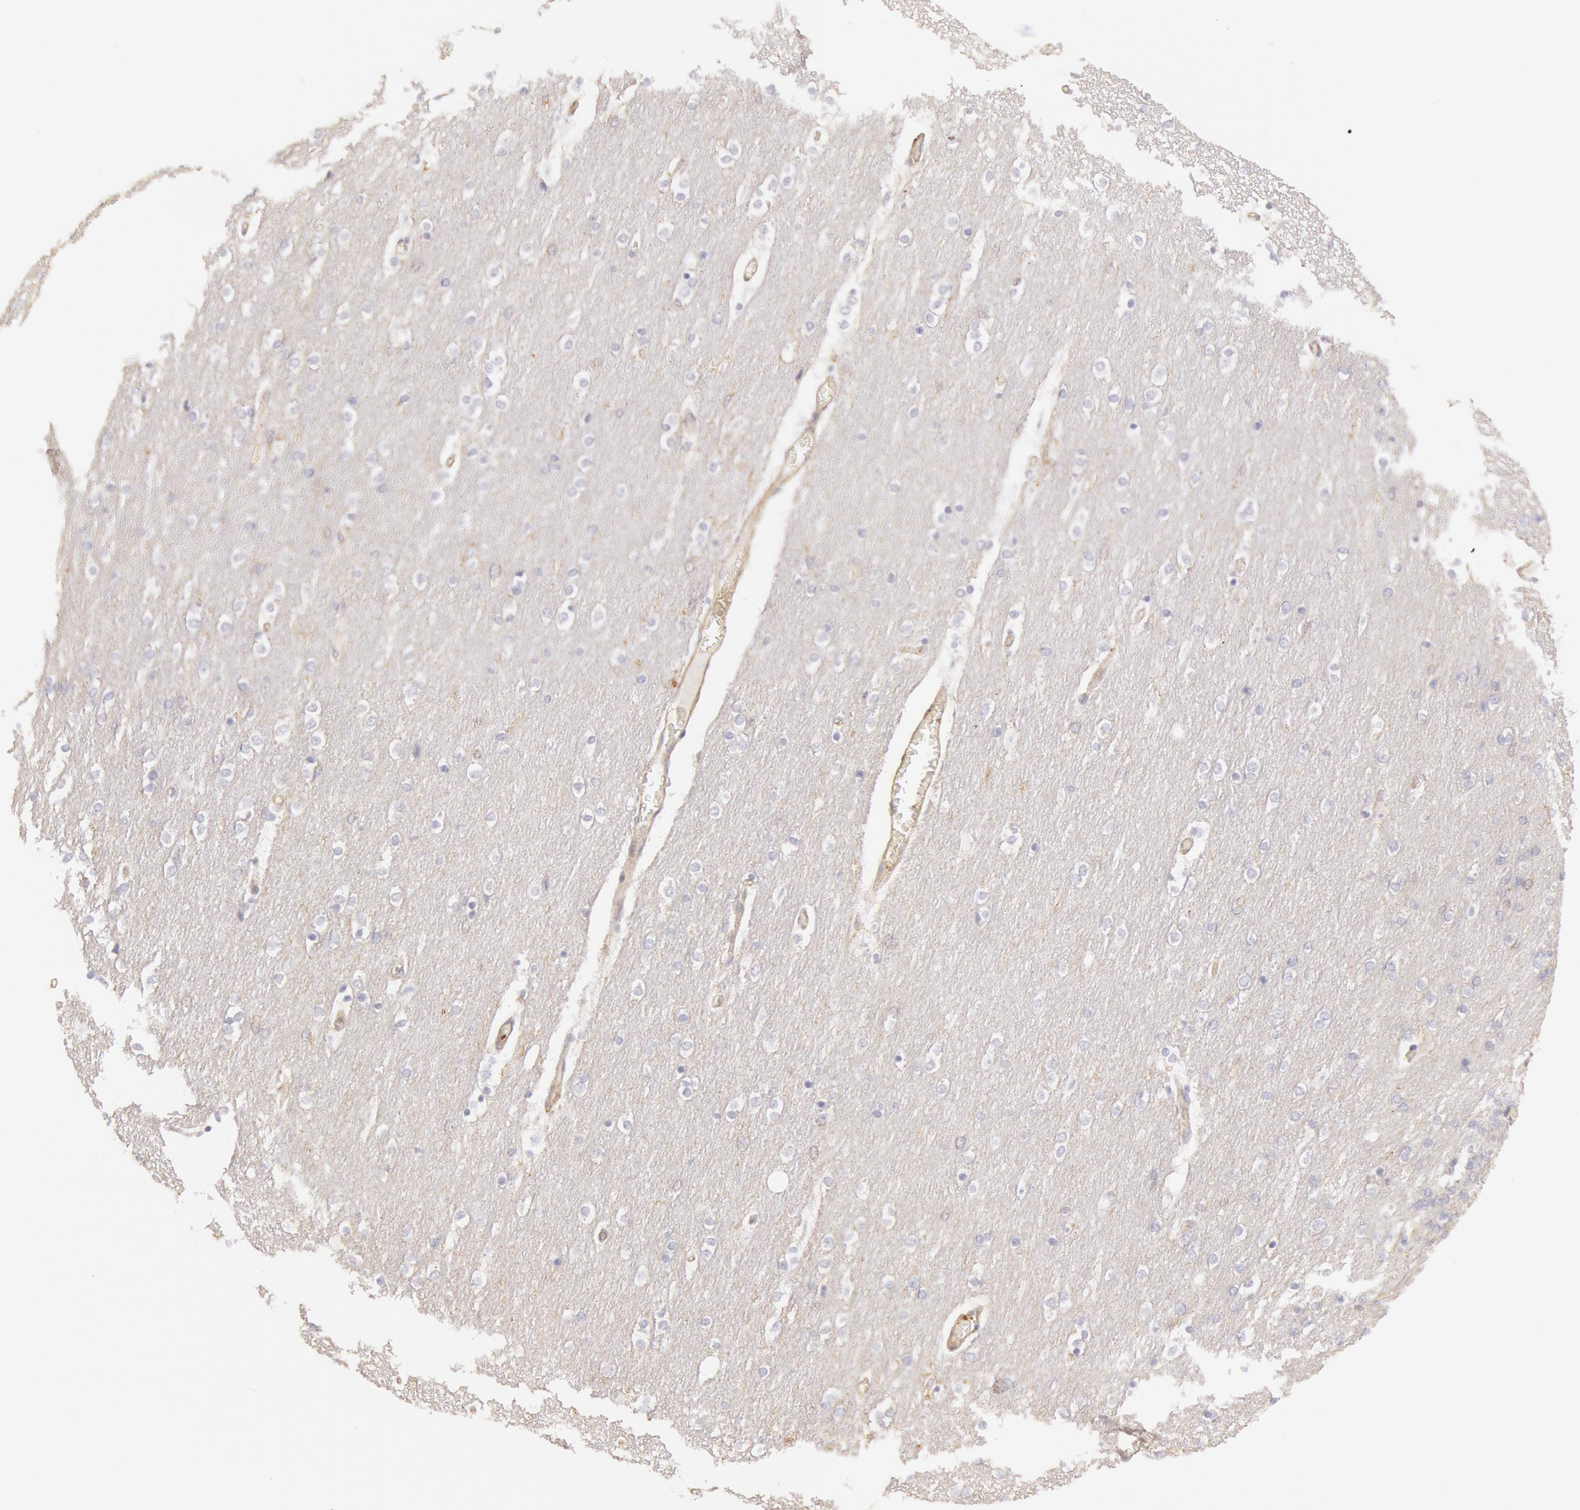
{"staining": {"intensity": "weak", "quantity": "<25%", "location": "cytoplasmic/membranous"}, "tissue": "cerebellum", "cell_type": "Cells in granular layer", "image_type": "normal", "snomed": [{"axis": "morphology", "description": "Normal tissue, NOS"}, {"axis": "topography", "description": "Cerebellum"}], "caption": "Cells in granular layer show no significant protein positivity in unremarkable cerebellum. The staining was performed using DAB (3,3'-diaminobenzidine) to visualize the protein expression in brown, while the nuclei were stained in blue with hematoxylin (Magnification: 20x).", "gene": "SNAP23", "patient": {"sex": "female", "age": 54}}